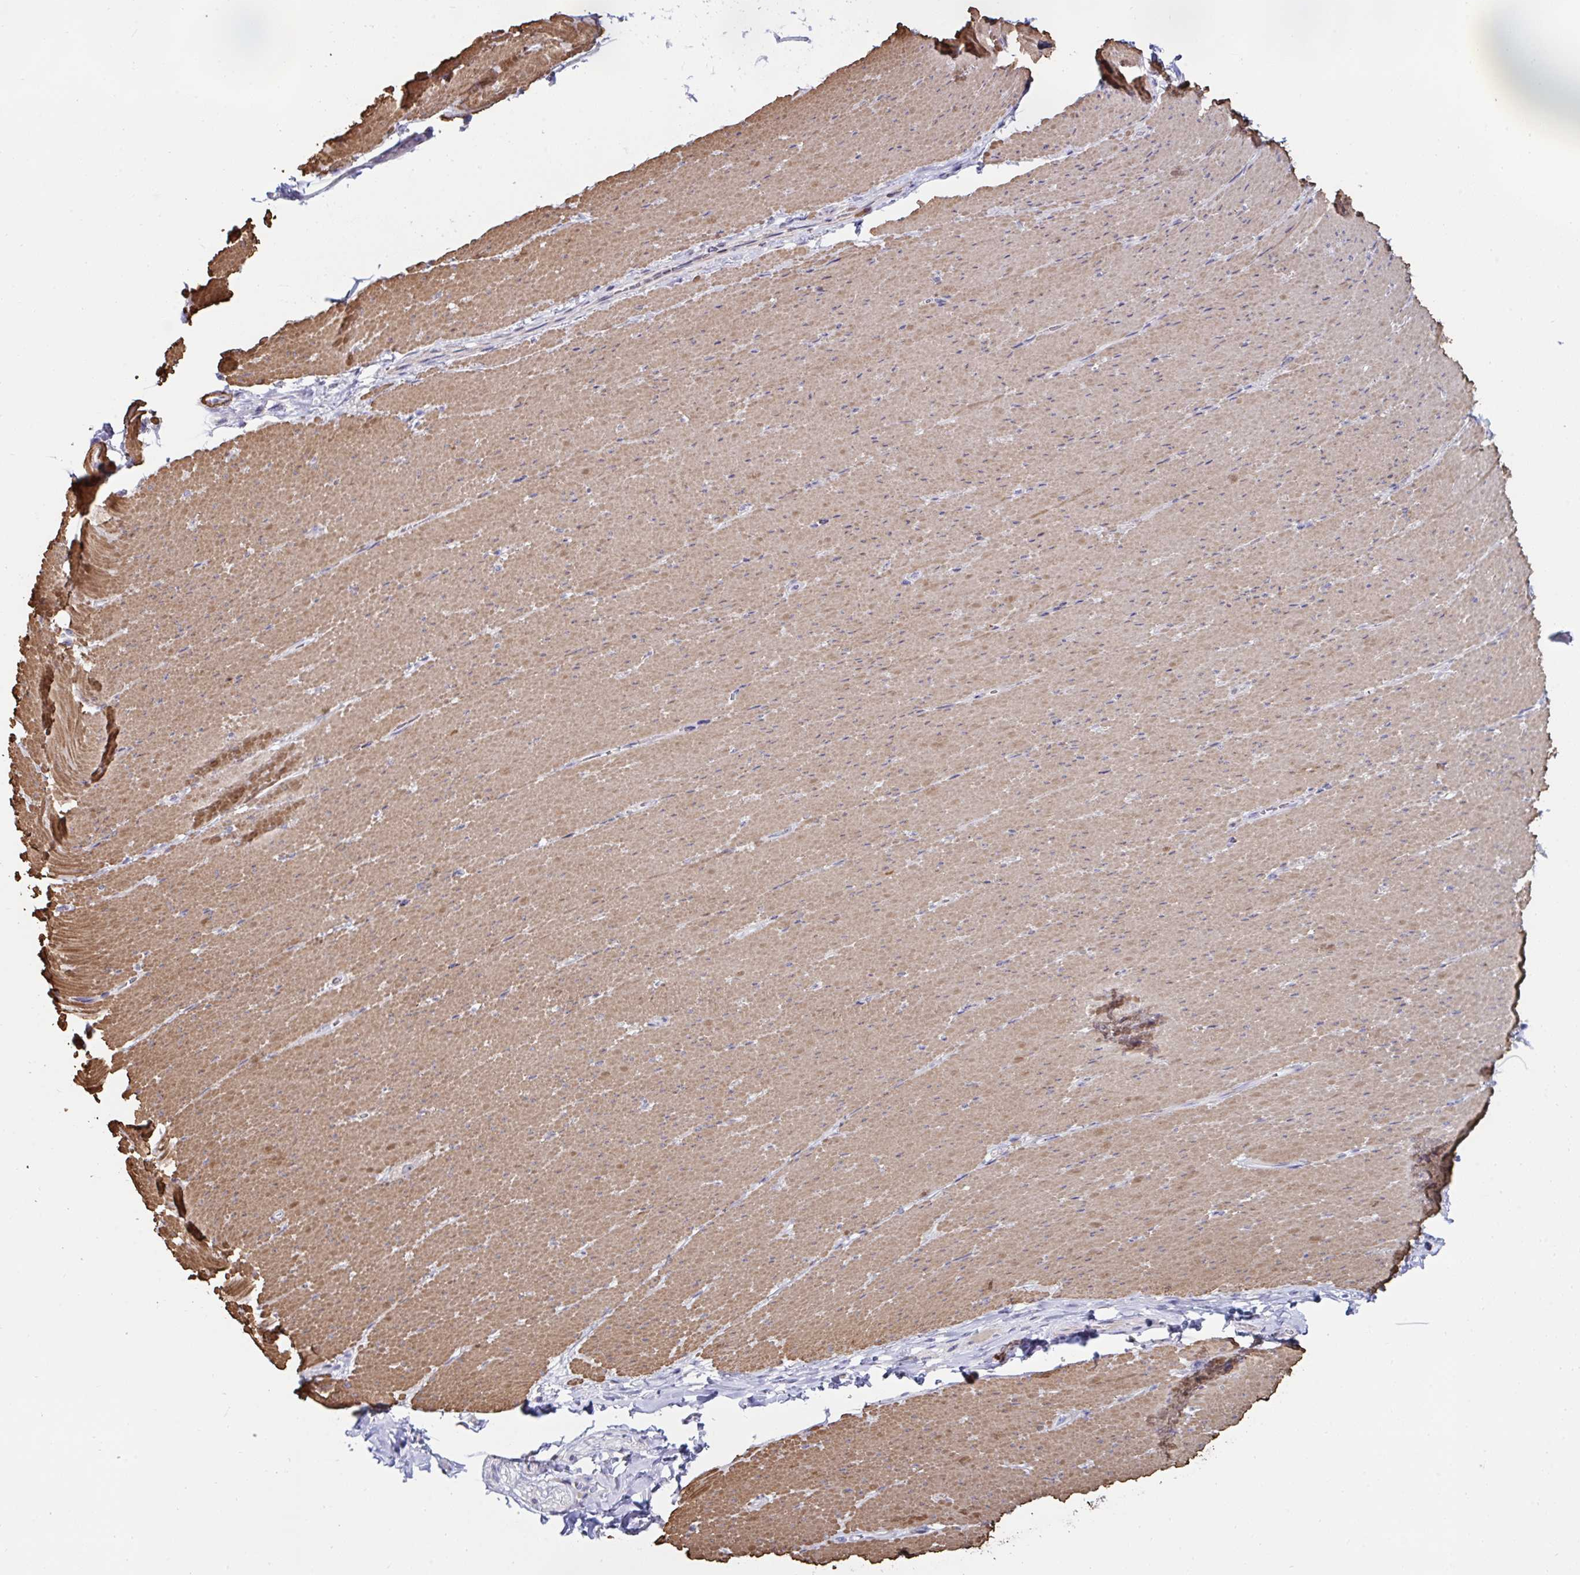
{"staining": {"intensity": "moderate", "quantity": ">75%", "location": "cytoplasmic/membranous"}, "tissue": "smooth muscle", "cell_type": "Smooth muscle cells", "image_type": "normal", "snomed": [{"axis": "morphology", "description": "Normal tissue, NOS"}, {"axis": "topography", "description": "Smooth muscle"}, {"axis": "topography", "description": "Rectum"}], "caption": "Moderate cytoplasmic/membranous protein expression is appreciated in approximately >75% of smooth muscle cells in smooth muscle. The protein of interest is stained brown, and the nuclei are stained in blue (DAB IHC with brightfield microscopy, high magnification).", "gene": "FBXL13", "patient": {"sex": "male", "age": 53}}